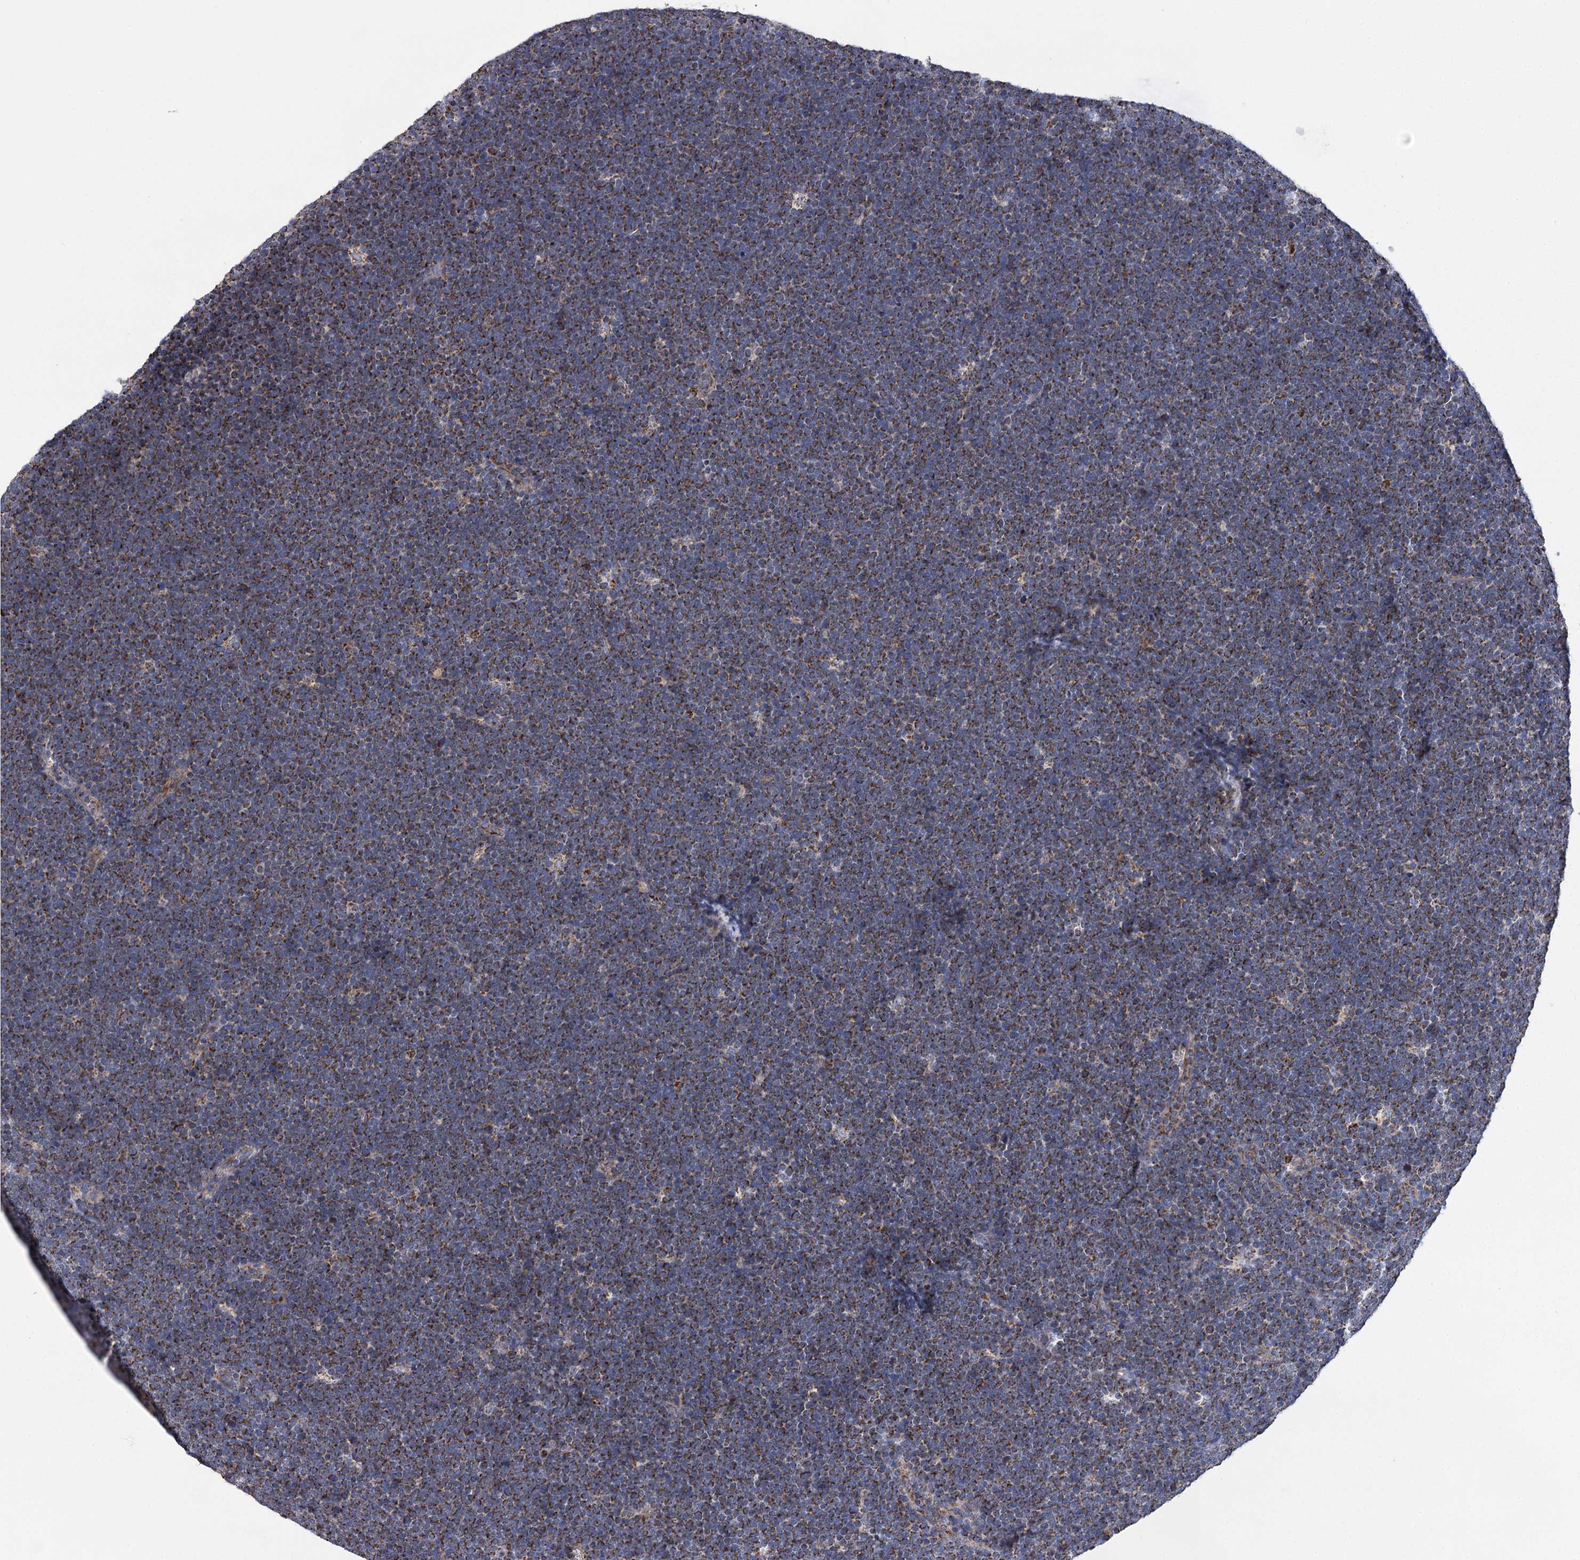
{"staining": {"intensity": "moderate", "quantity": ">75%", "location": "cytoplasmic/membranous"}, "tissue": "lymphoma", "cell_type": "Tumor cells", "image_type": "cancer", "snomed": [{"axis": "morphology", "description": "Malignant lymphoma, non-Hodgkin's type, High grade"}, {"axis": "topography", "description": "Lymph node"}], "caption": "Protein expression analysis of lymphoma exhibits moderate cytoplasmic/membranous positivity in approximately >75% of tumor cells.", "gene": "CCDC73", "patient": {"sex": "male", "age": 13}}